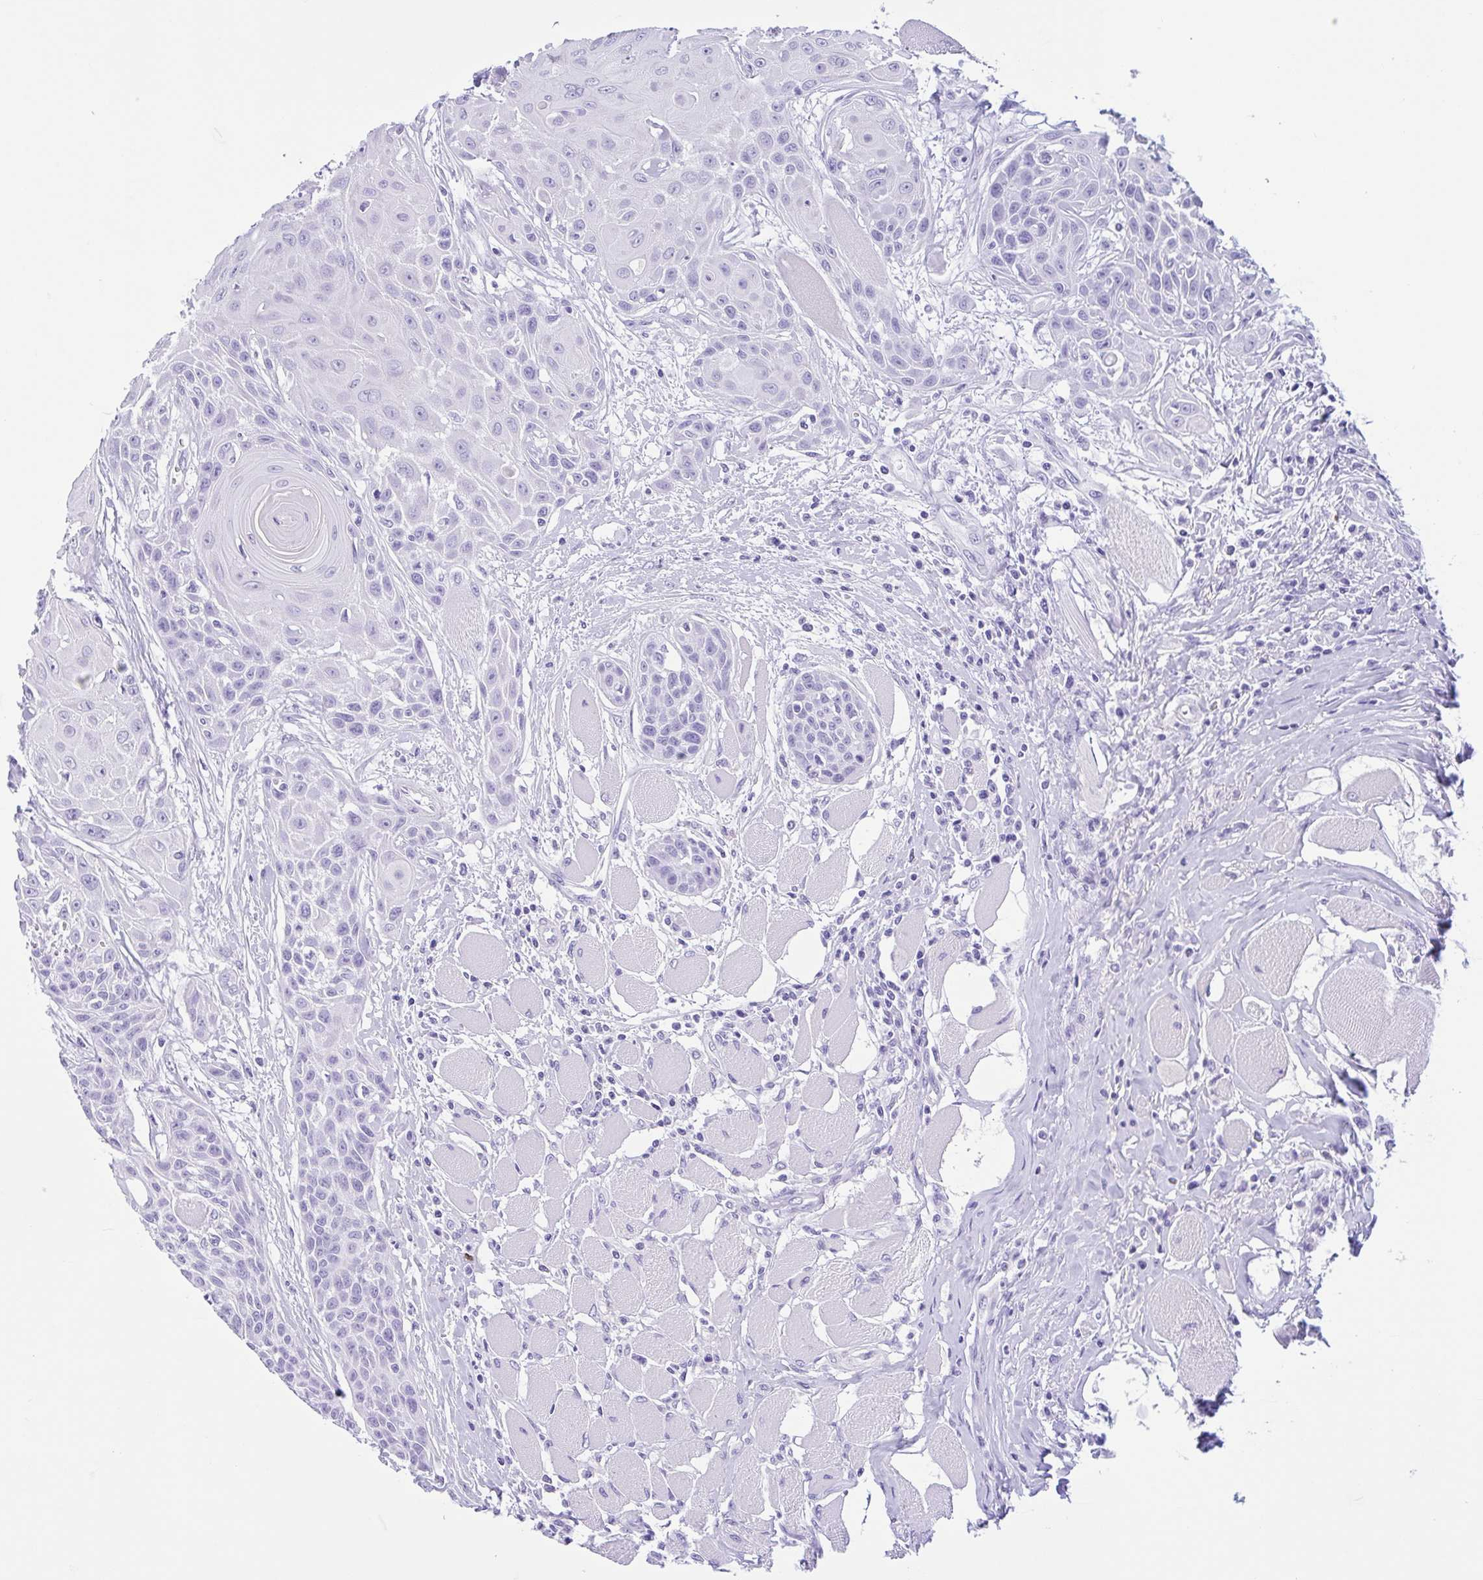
{"staining": {"intensity": "negative", "quantity": "none", "location": "none"}, "tissue": "head and neck cancer", "cell_type": "Tumor cells", "image_type": "cancer", "snomed": [{"axis": "morphology", "description": "Squamous cell carcinoma, NOS"}, {"axis": "topography", "description": "Head-Neck"}], "caption": "DAB (3,3'-diaminobenzidine) immunohistochemical staining of human head and neck squamous cell carcinoma exhibits no significant positivity in tumor cells.", "gene": "IAPP", "patient": {"sex": "female", "age": 73}}